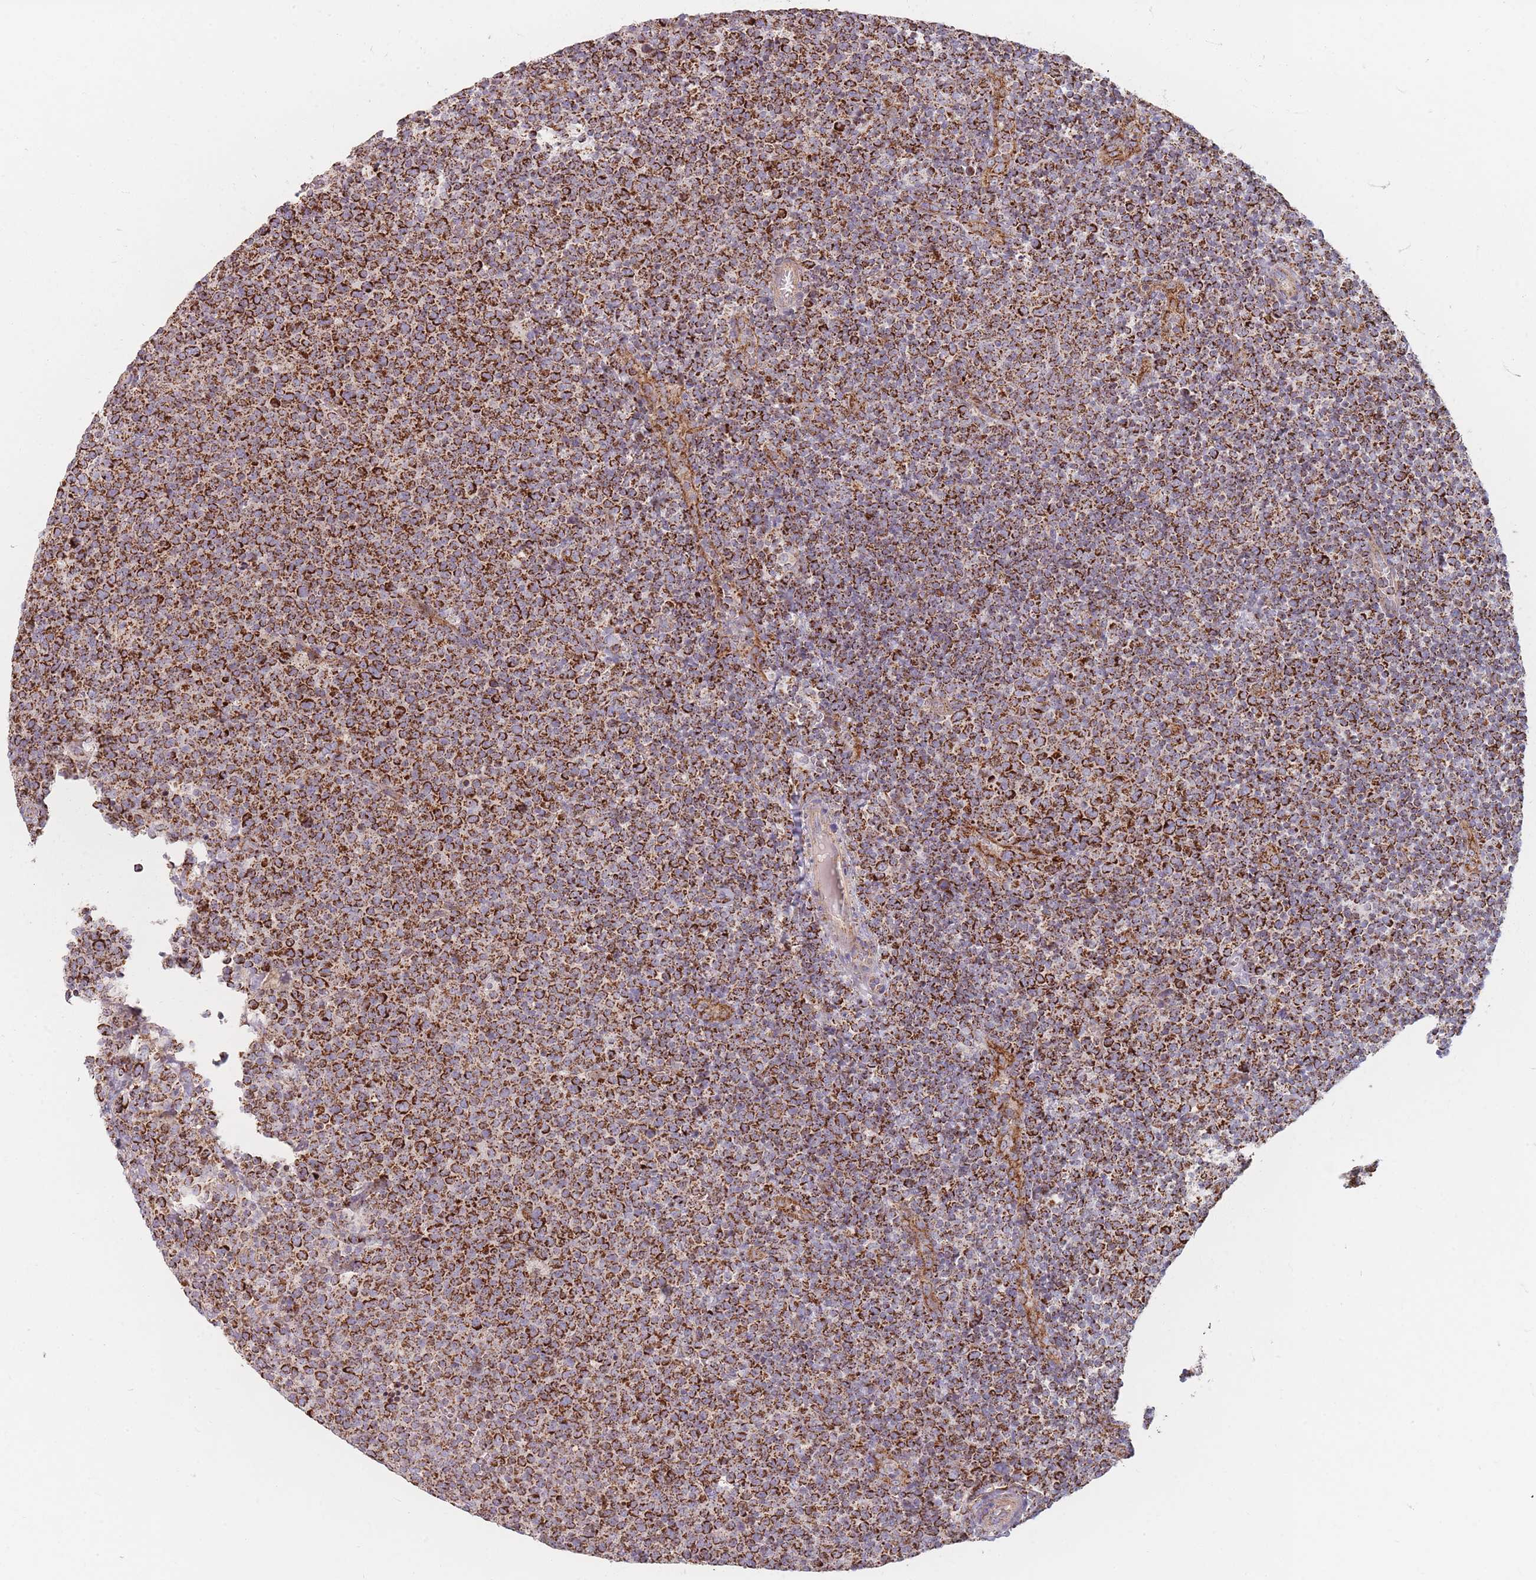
{"staining": {"intensity": "strong", "quantity": ">75%", "location": "cytoplasmic/membranous"}, "tissue": "lymphoma", "cell_type": "Tumor cells", "image_type": "cancer", "snomed": [{"axis": "morphology", "description": "Malignant lymphoma, non-Hodgkin's type, High grade"}, {"axis": "topography", "description": "Lymph node"}], "caption": "High-power microscopy captured an immunohistochemistry photomicrograph of high-grade malignant lymphoma, non-Hodgkin's type, revealing strong cytoplasmic/membranous staining in approximately >75% of tumor cells.", "gene": "ESRP2", "patient": {"sex": "male", "age": 61}}